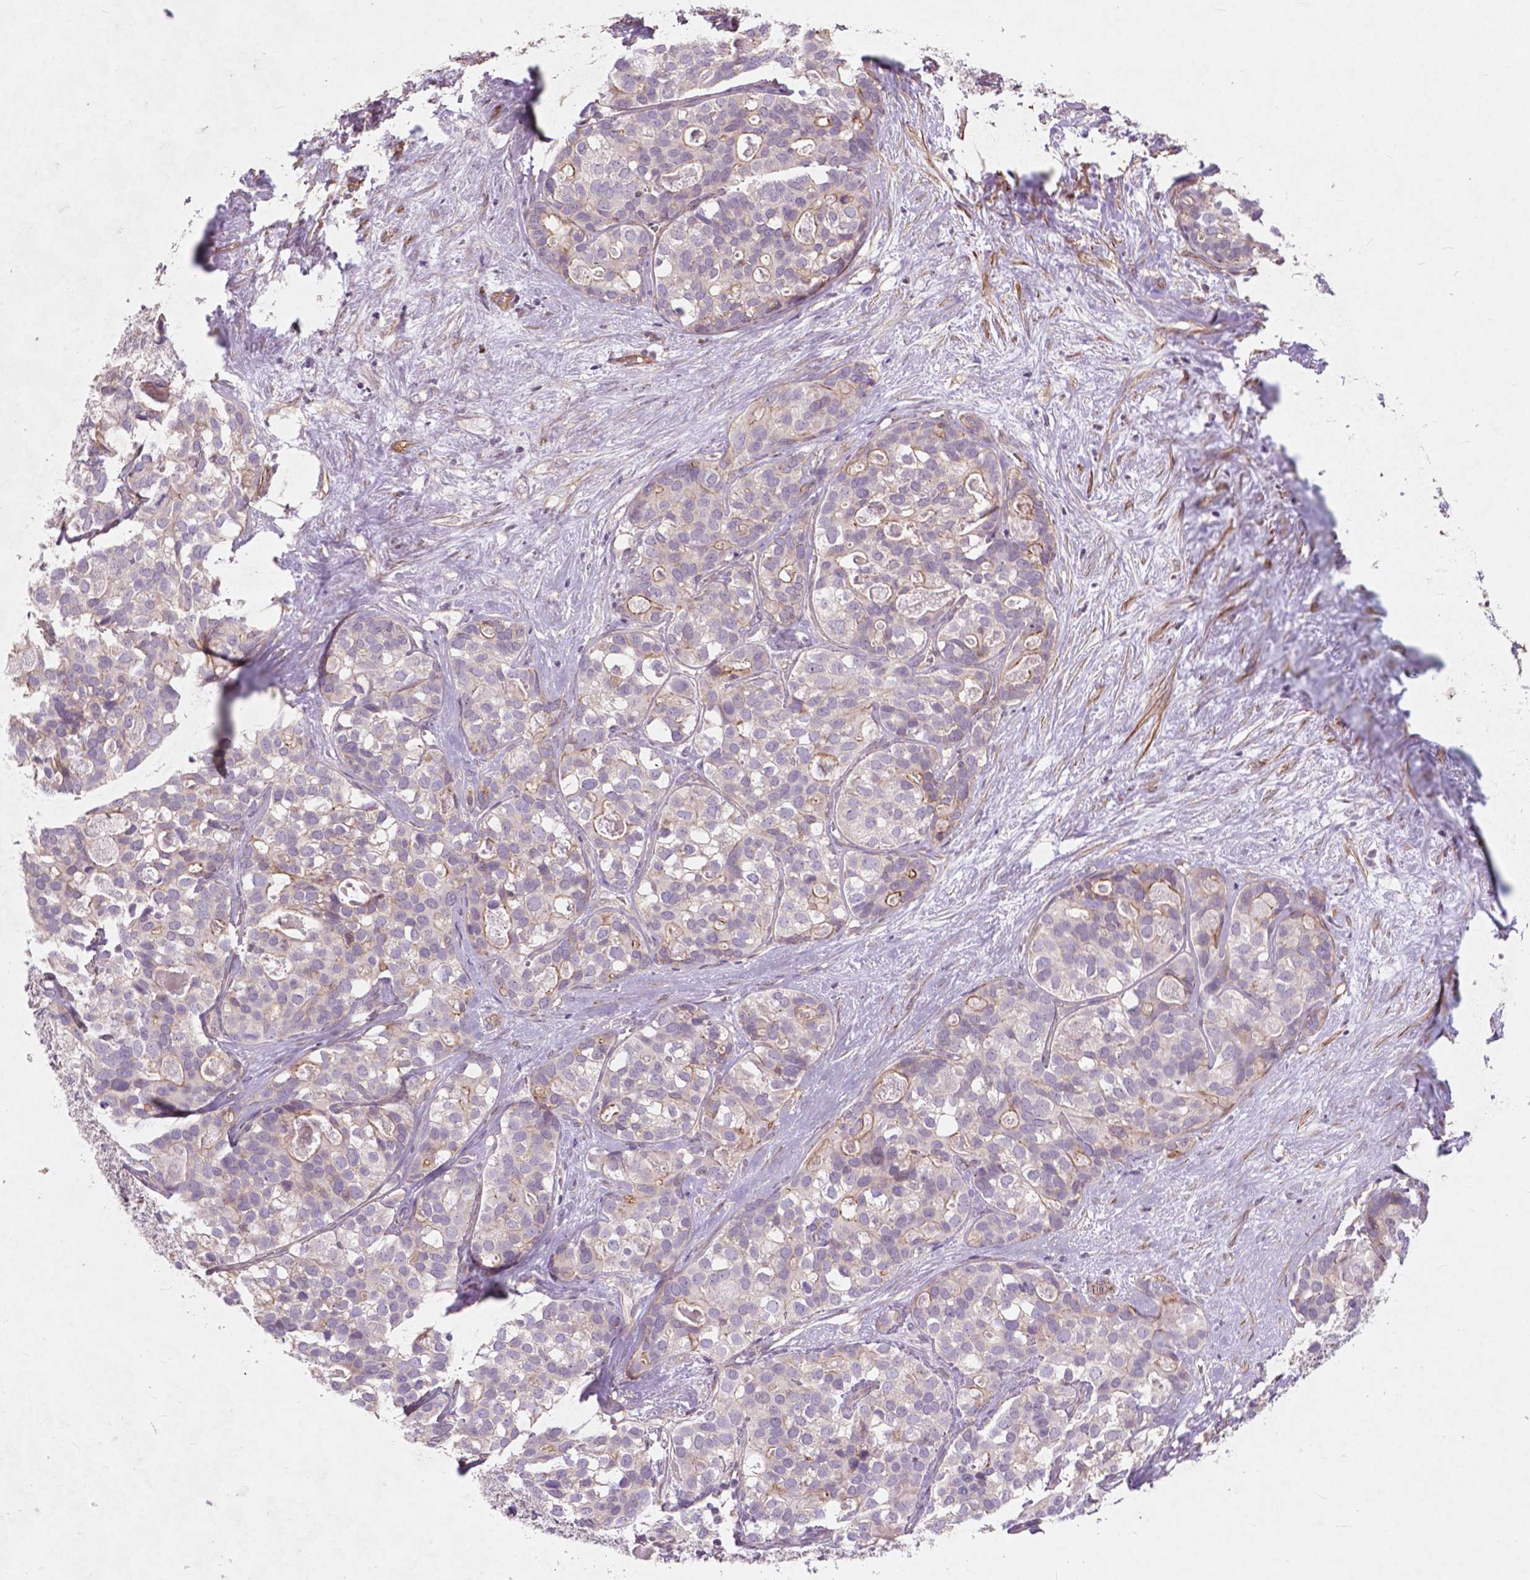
{"staining": {"intensity": "negative", "quantity": "none", "location": "none"}, "tissue": "liver cancer", "cell_type": "Tumor cells", "image_type": "cancer", "snomed": [{"axis": "morphology", "description": "Cholangiocarcinoma"}, {"axis": "topography", "description": "Liver"}], "caption": "Liver cancer was stained to show a protein in brown. There is no significant positivity in tumor cells. (Stains: DAB (3,3'-diaminobenzidine) immunohistochemistry (IHC) with hematoxylin counter stain, Microscopy: brightfield microscopy at high magnification).", "gene": "RFPL4B", "patient": {"sex": "male", "age": 56}}